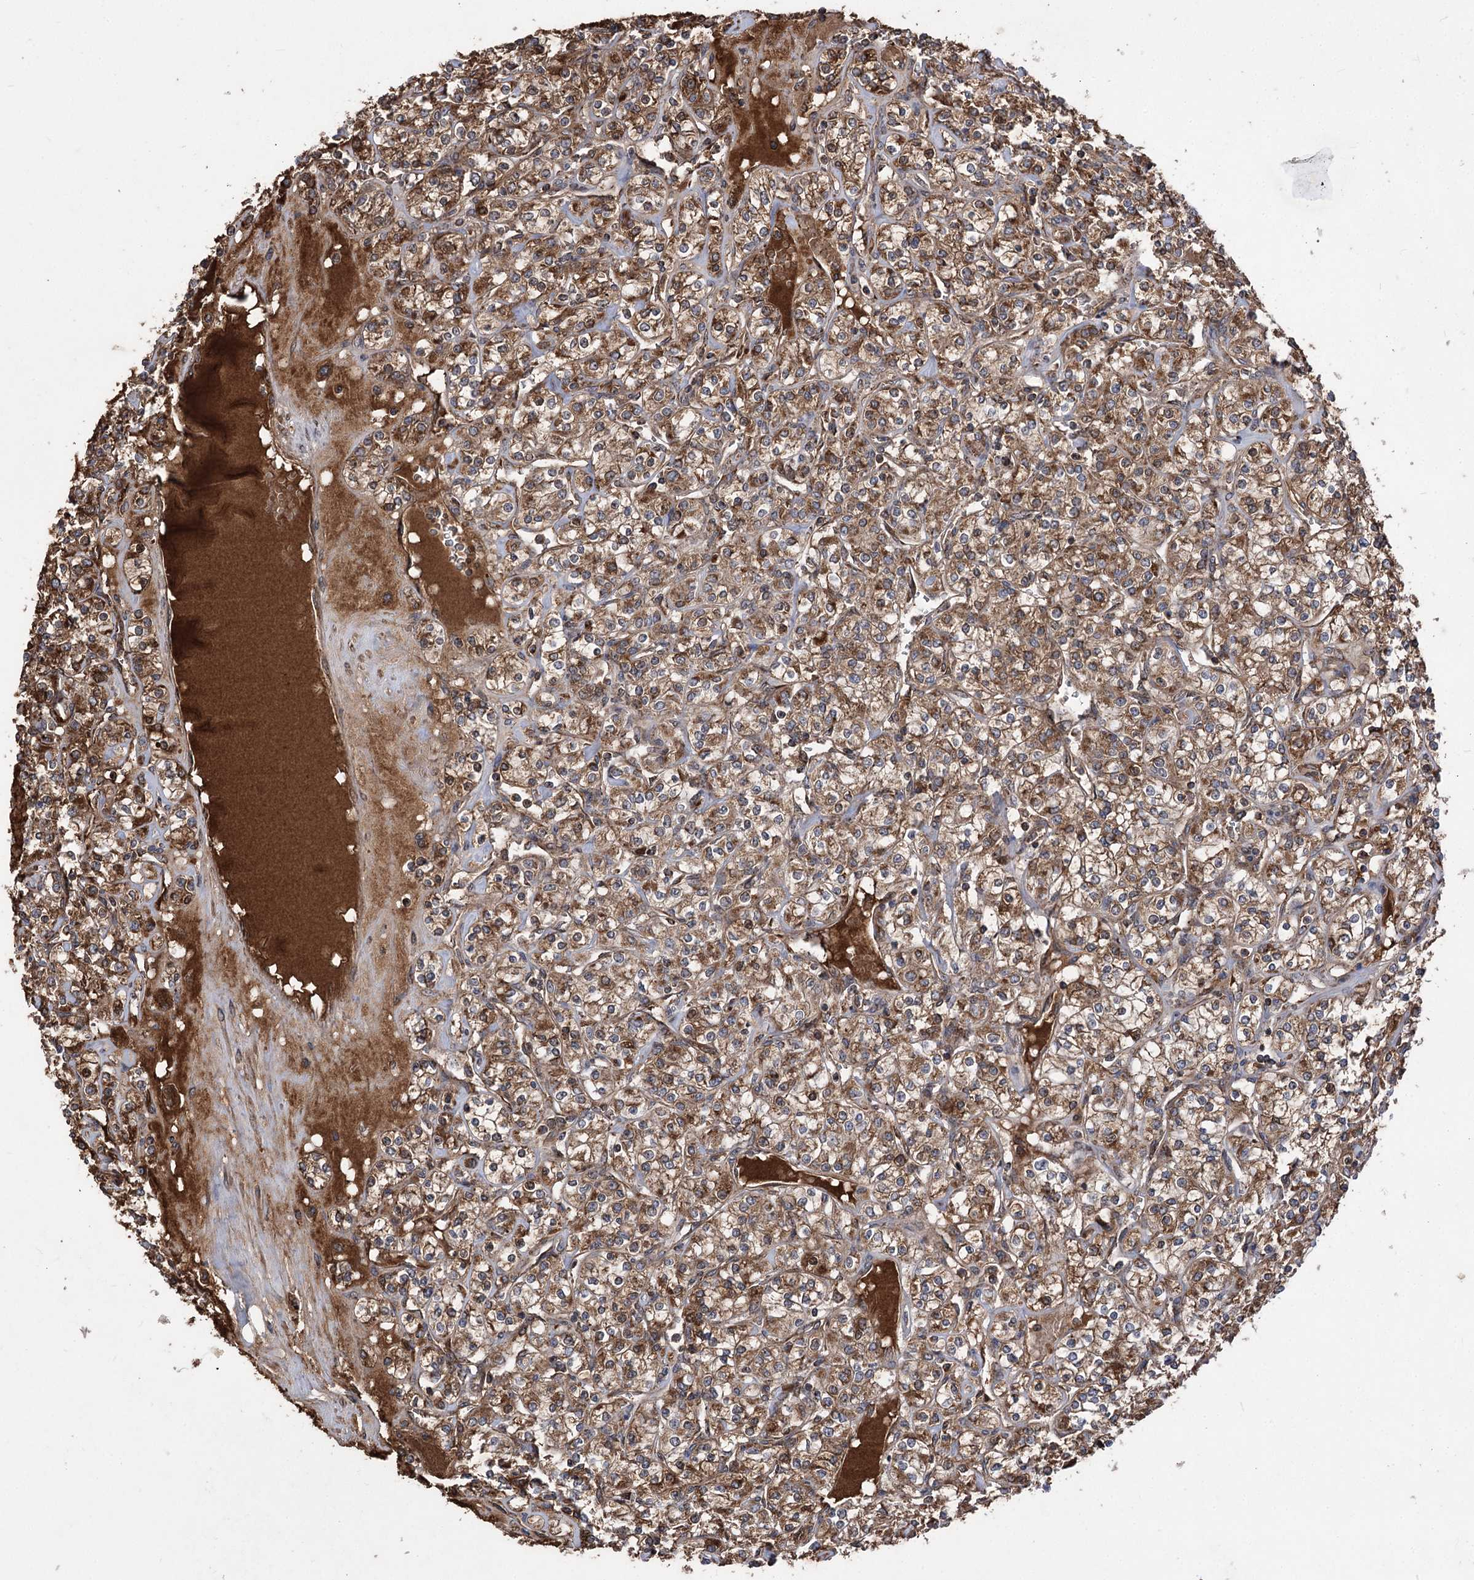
{"staining": {"intensity": "strong", "quantity": ">75%", "location": "cytoplasmic/membranous"}, "tissue": "renal cancer", "cell_type": "Tumor cells", "image_type": "cancer", "snomed": [{"axis": "morphology", "description": "Adenocarcinoma, NOS"}, {"axis": "topography", "description": "Kidney"}], "caption": "Approximately >75% of tumor cells in human renal adenocarcinoma reveal strong cytoplasmic/membranous protein positivity as visualized by brown immunohistochemical staining.", "gene": "RASSF3", "patient": {"sex": "male", "age": 77}}